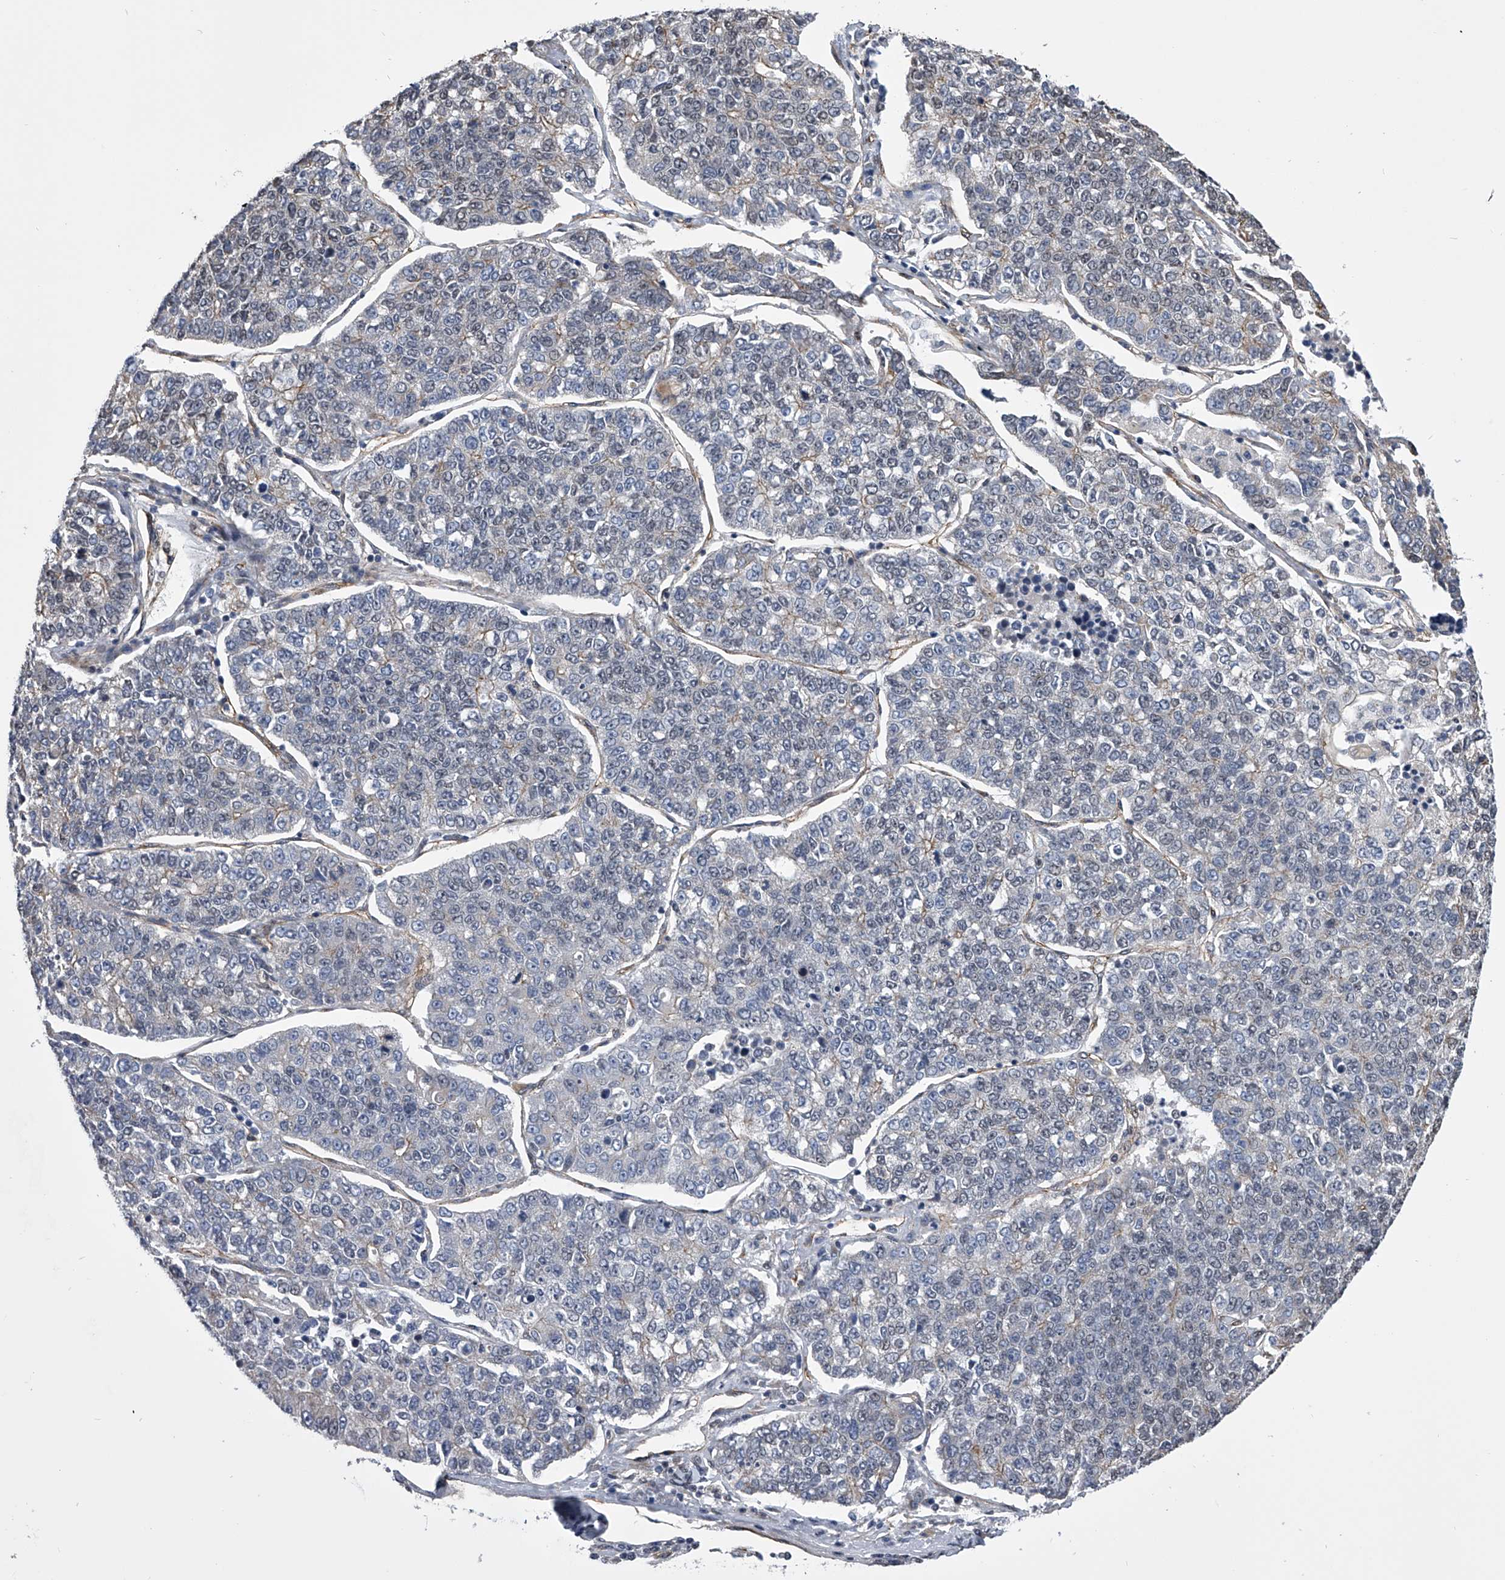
{"staining": {"intensity": "negative", "quantity": "none", "location": "none"}, "tissue": "lung cancer", "cell_type": "Tumor cells", "image_type": "cancer", "snomed": [{"axis": "morphology", "description": "Adenocarcinoma, NOS"}, {"axis": "topography", "description": "Lung"}], "caption": "DAB (3,3'-diaminobenzidine) immunohistochemical staining of lung cancer (adenocarcinoma) reveals no significant expression in tumor cells. Brightfield microscopy of IHC stained with DAB (brown) and hematoxylin (blue), captured at high magnification.", "gene": "ZNF76", "patient": {"sex": "male", "age": 49}}